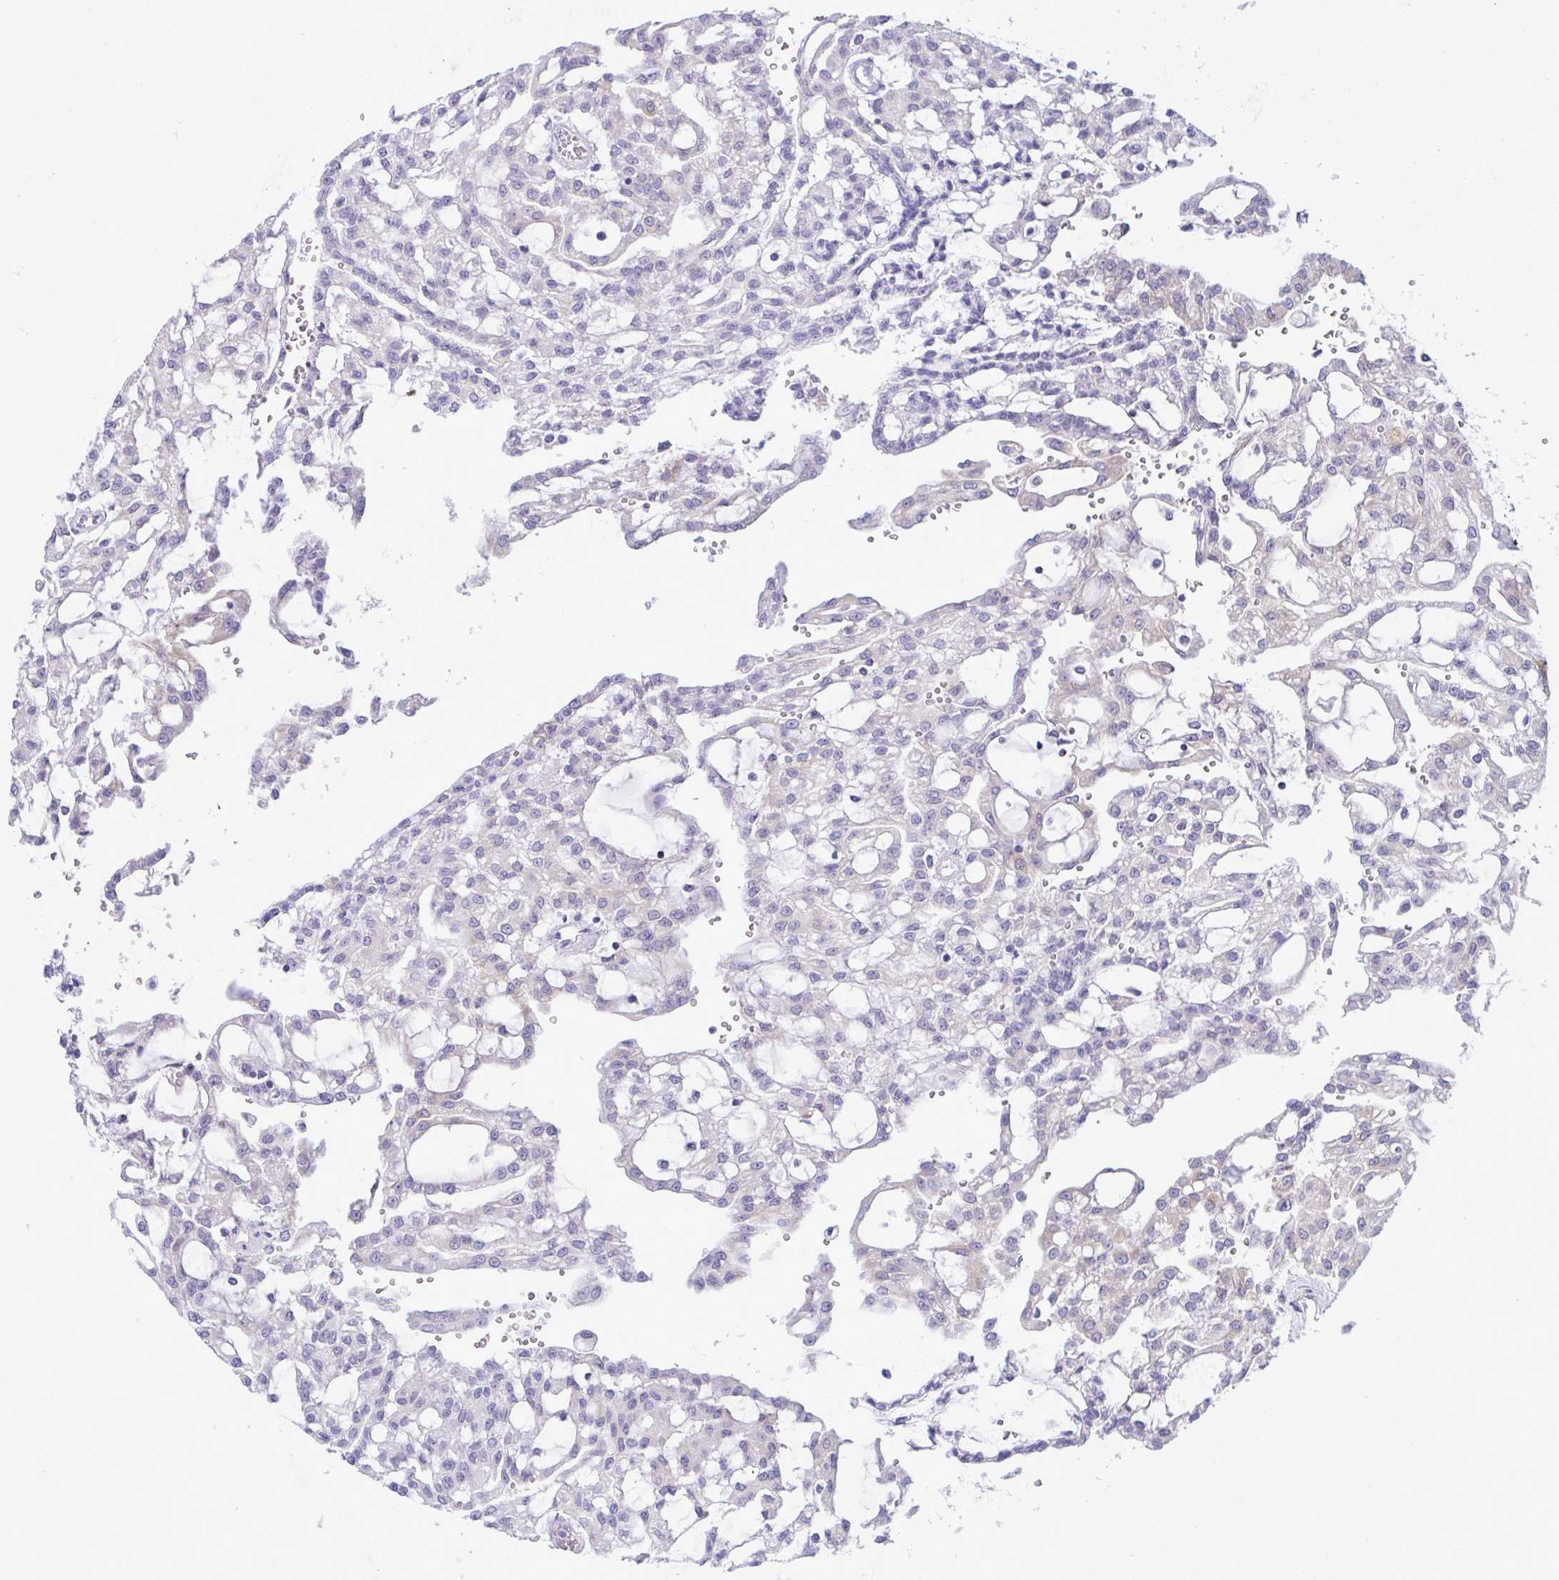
{"staining": {"intensity": "weak", "quantity": "<25%", "location": "cytoplasmic/membranous"}, "tissue": "renal cancer", "cell_type": "Tumor cells", "image_type": "cancer", "snomed": [{"axis": "morphology", "description": "Adenocarcinoma, NOS"}, {"axis": "topography", "description": "Kidney"}], "caption": "IHC micrograph of renal cancer stained for a protein (brown), which shows no expression in tumor cells.", "gene": "SREBF1", "patient": {"sex": "male", "age": 63}}